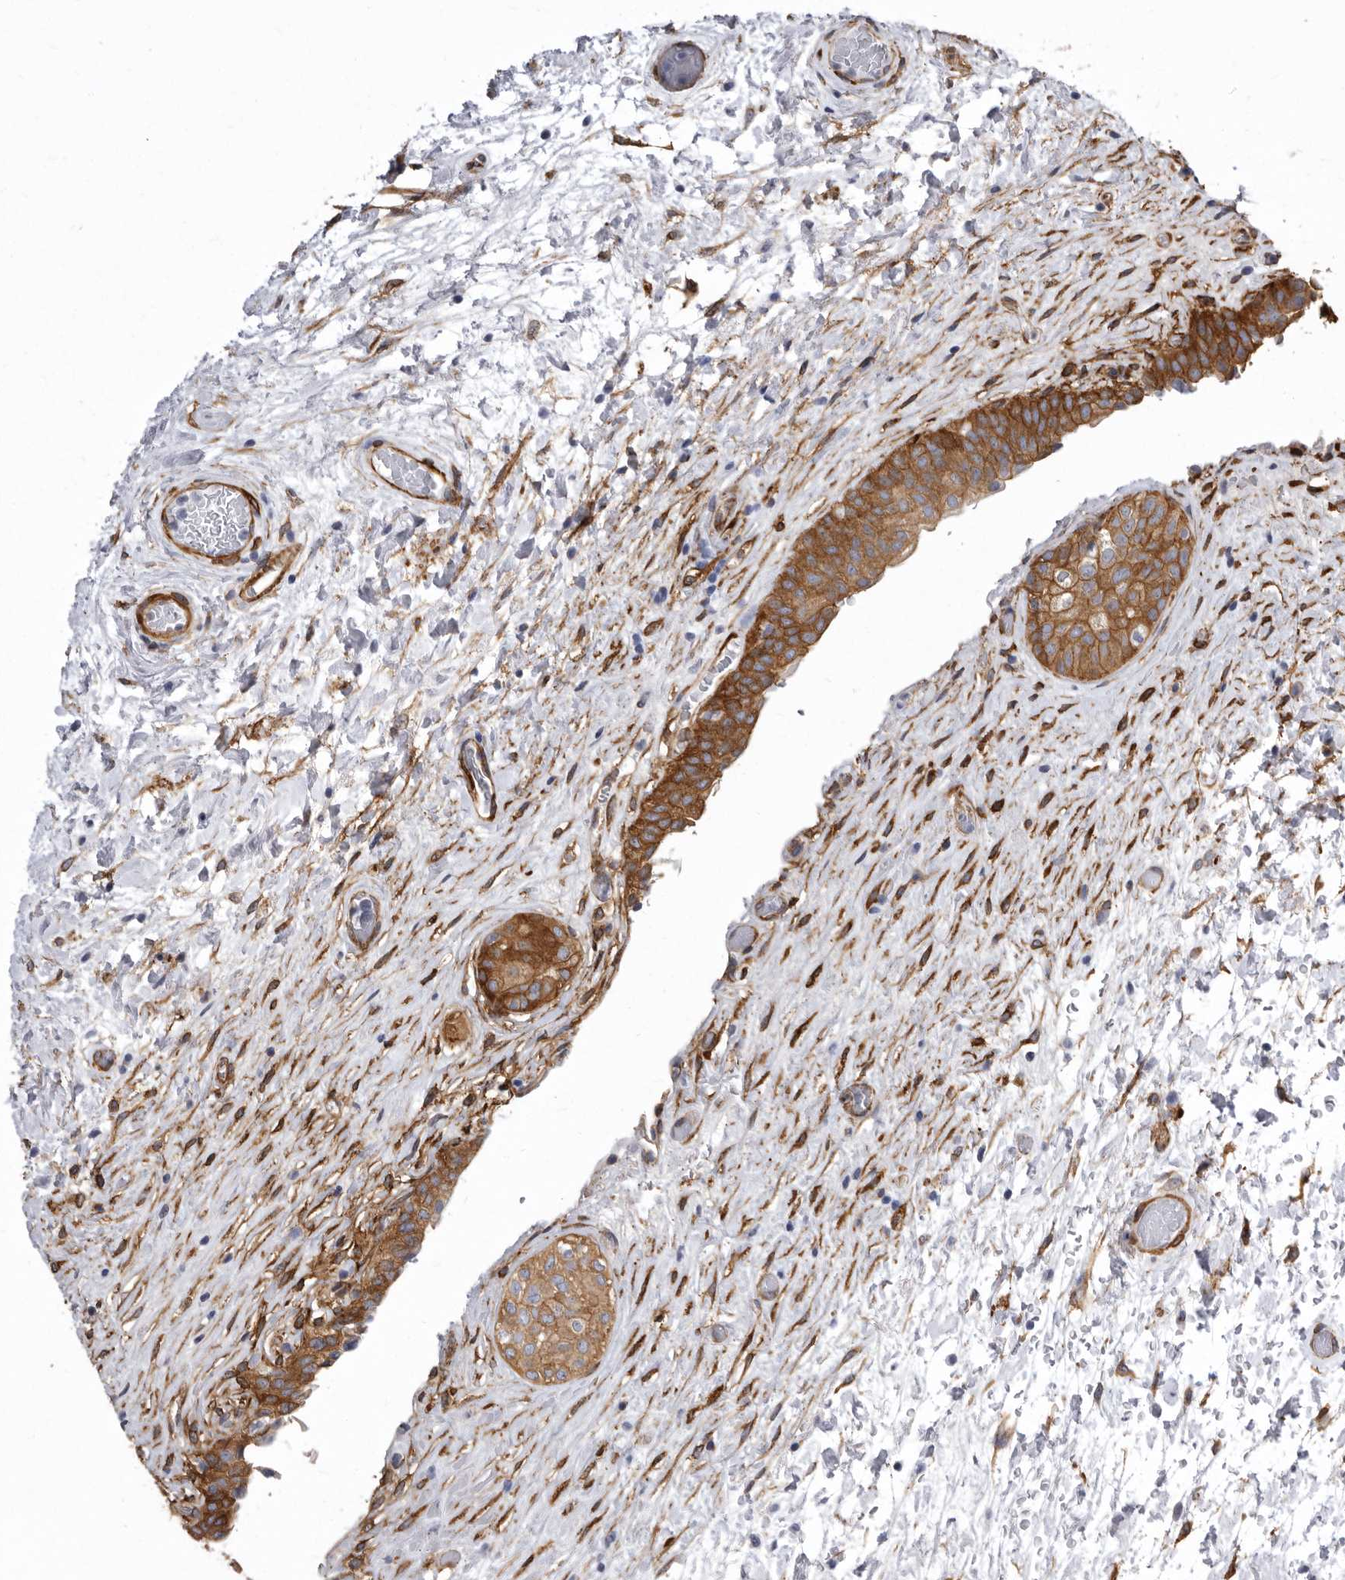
{"staining": {"intensity": "strong", "quantity": ">75%", "location": "cytoplasmic/membranous"}, "tissue": "urinary bladder", "cell_type": "Urothelial cells", "image_type": "normal", "snomed": [{"axis": "morphology", "description": "Normal tissue, NOS"}, {"axis": "topography", "description": "Urinary bladder"}], "caption": "Immunohistochemical staining of unremarkable urinary bladder demonstrates strong cytoplasmic/membranous protein positivity in approximately >75% of urothelial cells.", "gene": "ENAH", "patient": {"sex": "male", "age": 74}}